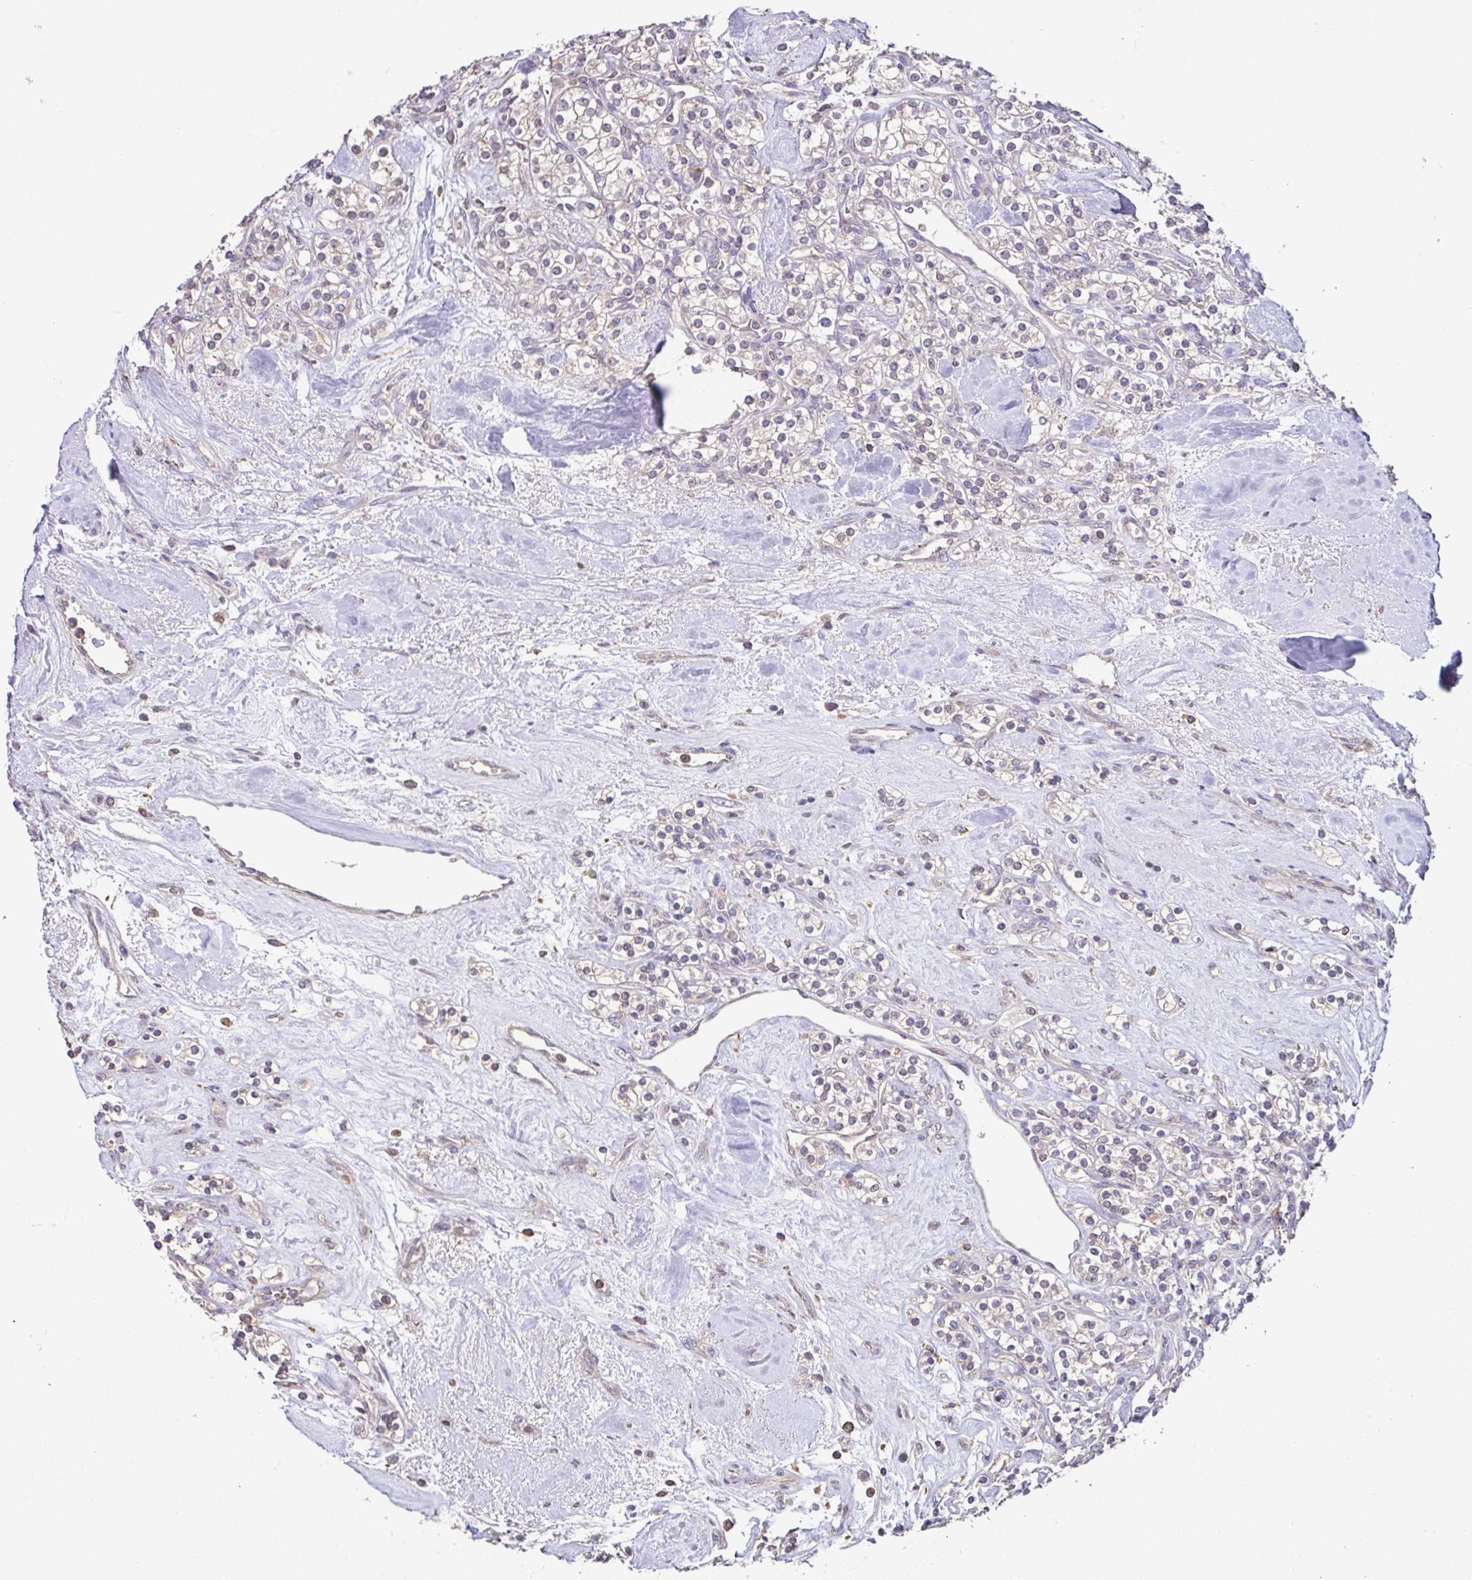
{"staining": {"intensity": "negative", "quantity": "none", "location": "none"}, "tissue": "renal cancer", "cell_type": "Tumor cells", "image_type": "cancer", "snomed": [{"axis": "morphology", "description": "Adenocarcinoma, NOS"}, {"axis": "topography", "description": "Kidney"}], "caption": "A photomicrograph of adenocarcinoma (renal) stained for a protein shows no brown staining in tumor cells.", "gene": "ACTRT2", "patient": {"sex": "male", "age": 77}}